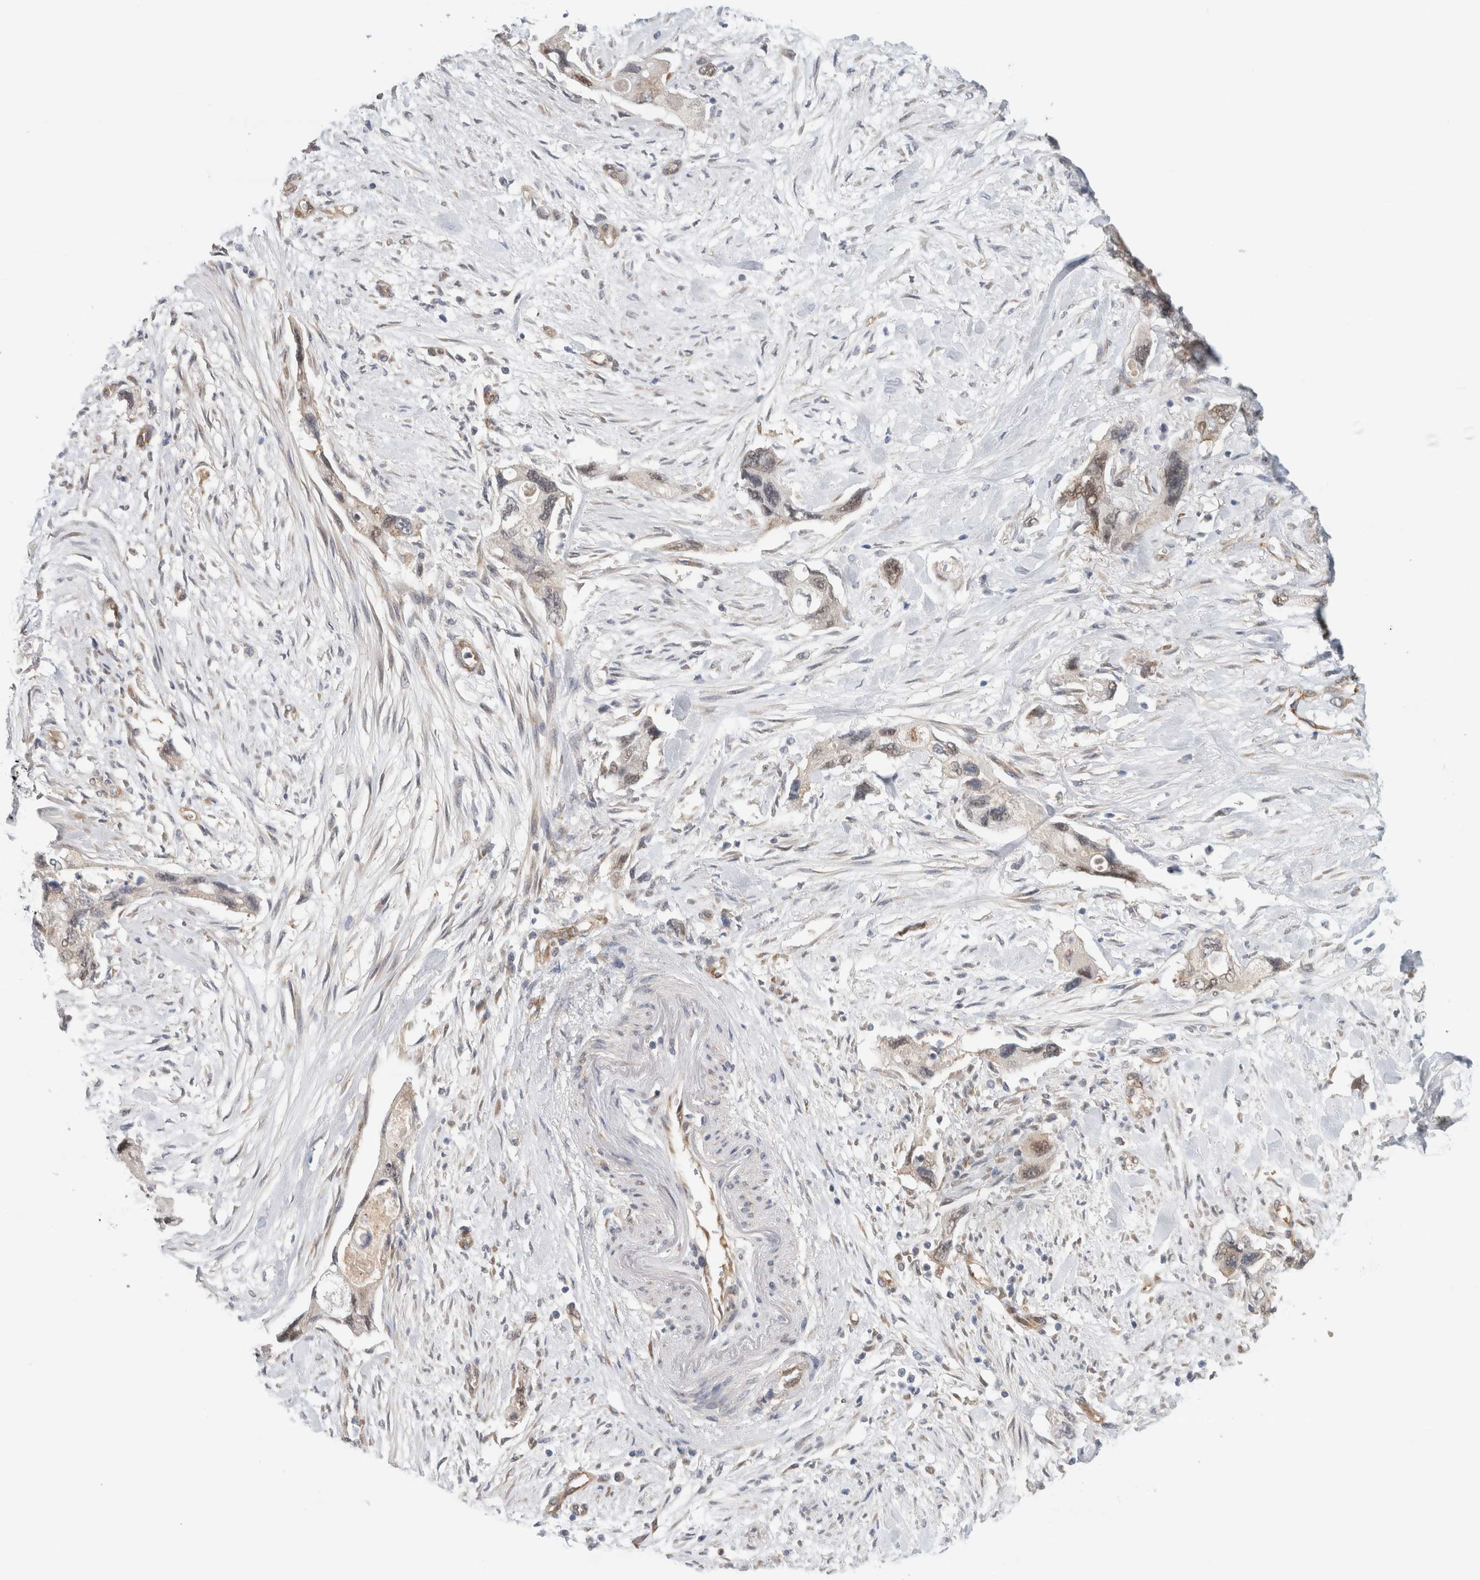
{"staining": {"intensity": "moderate", "quantity": "<25%", "location": "nuclear"}, "tissue": "pancreatic cancer", "cell_type": "Tumor cells", "image_type": "cancer", "snomed": [{"axis": "morphology", "description": "Adenocarcinoma, NOS"}, {"axis": "topography", "description": "Pancreas"}], "caption": "Immunohistochemical staining of human pancreatic adenocarcinoma exhibits low levels of moderate nuclear staining in about <25% of tumor cells.", "gene": "EIF4G3", "patient": {"sex": "female", "age": 73}}